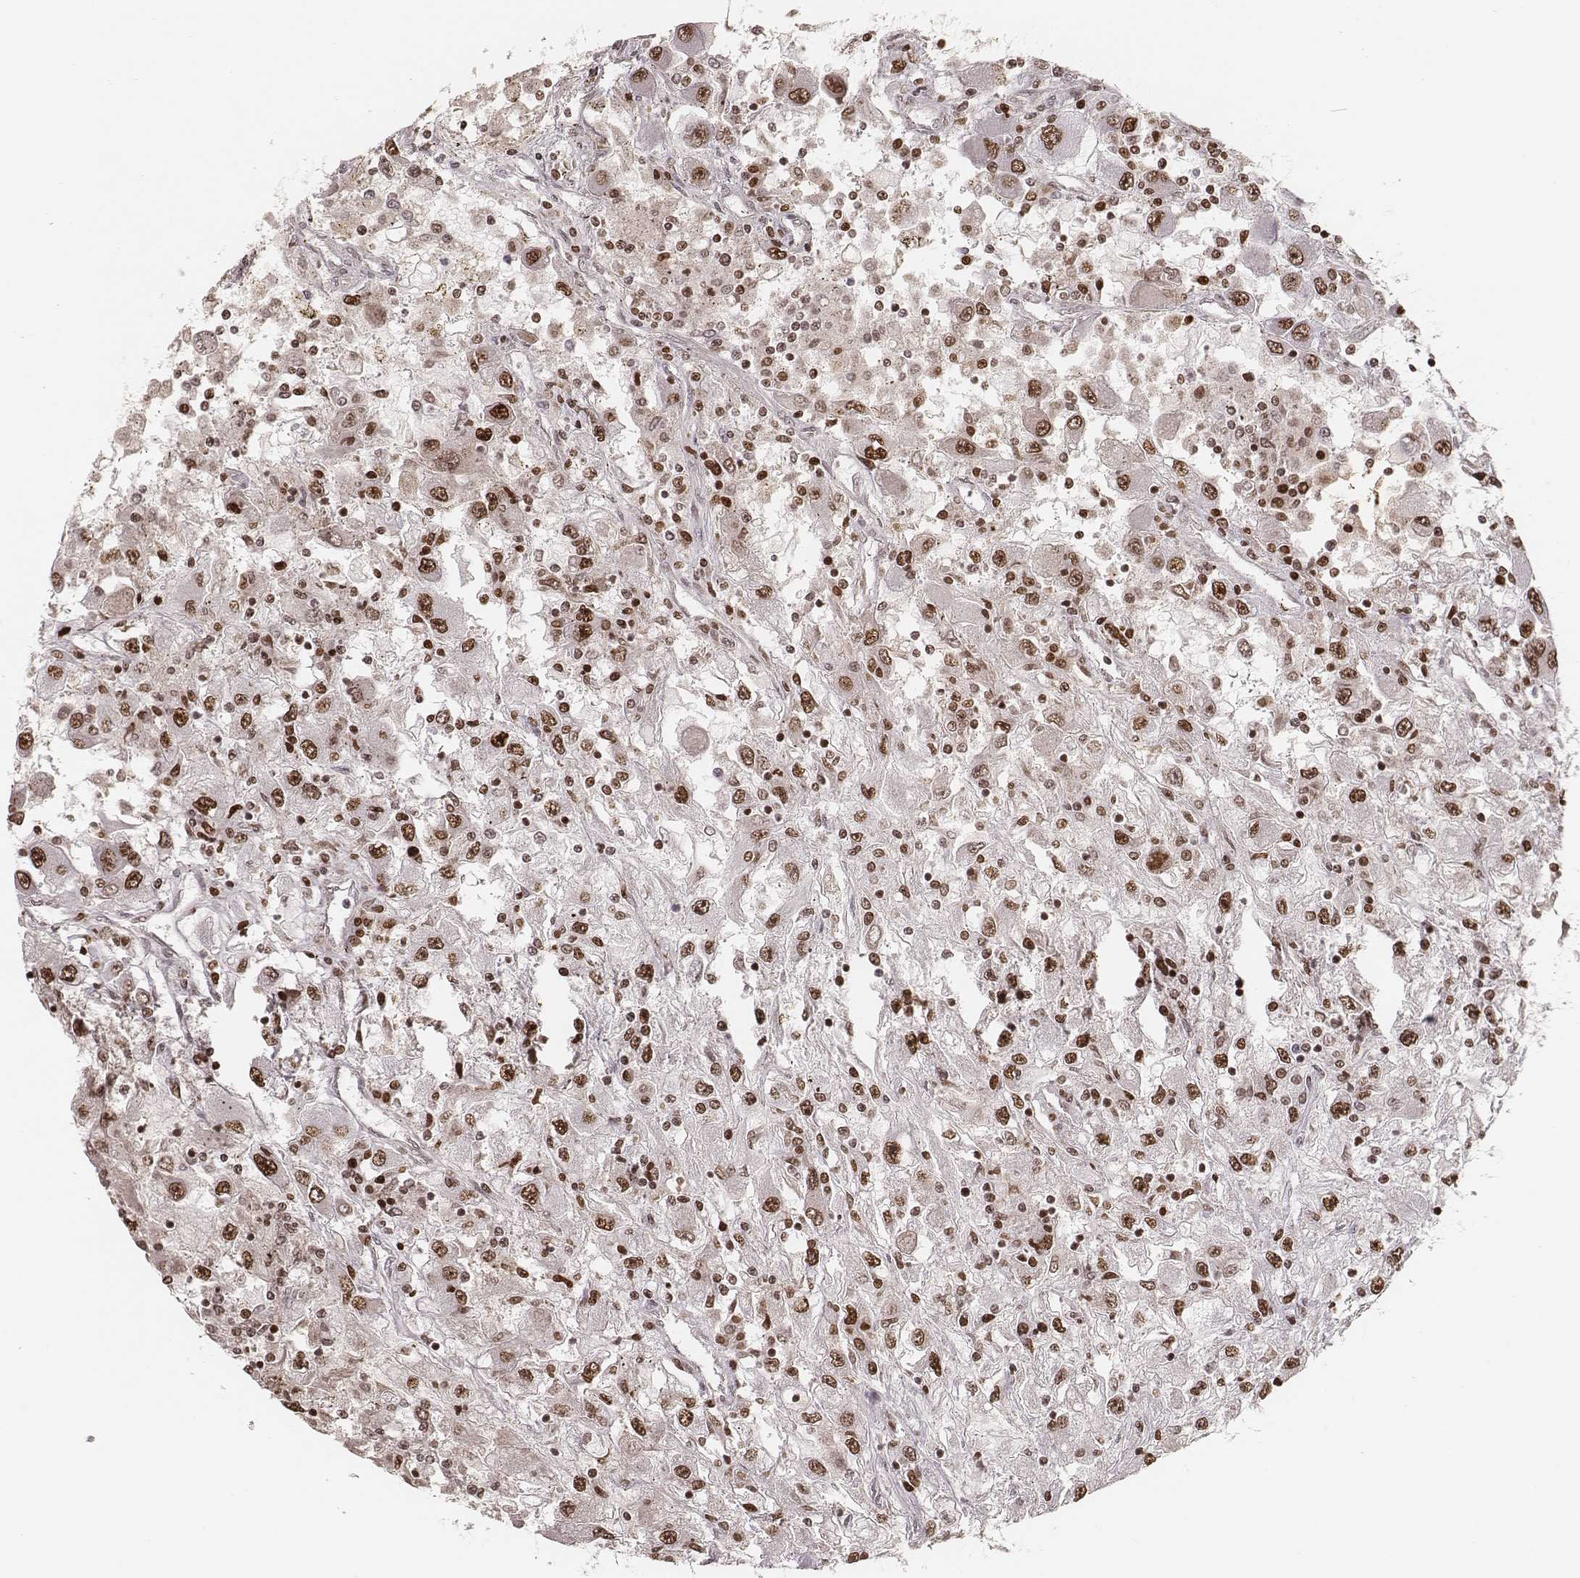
{"staining": {"intensity": "strong", "quantity": ">75%", "location": "nuclear"}, "tissue": "renal cancer", "cell_type": "Tumor cells", "image_type": "cancer", "snomed": [{"axis": "morphology", "description": "Adenocarcinoma, NOS"}, {"axis": "topography", "description": "Kidney"}], "caption": "Human renal cancer (adenocarcinoma) stained with a brown dye displays strong nuclear positive staining in about >75% of tumor cells.", "gene": "PARP1", "patient": {"sex": "female", "age": 67}}